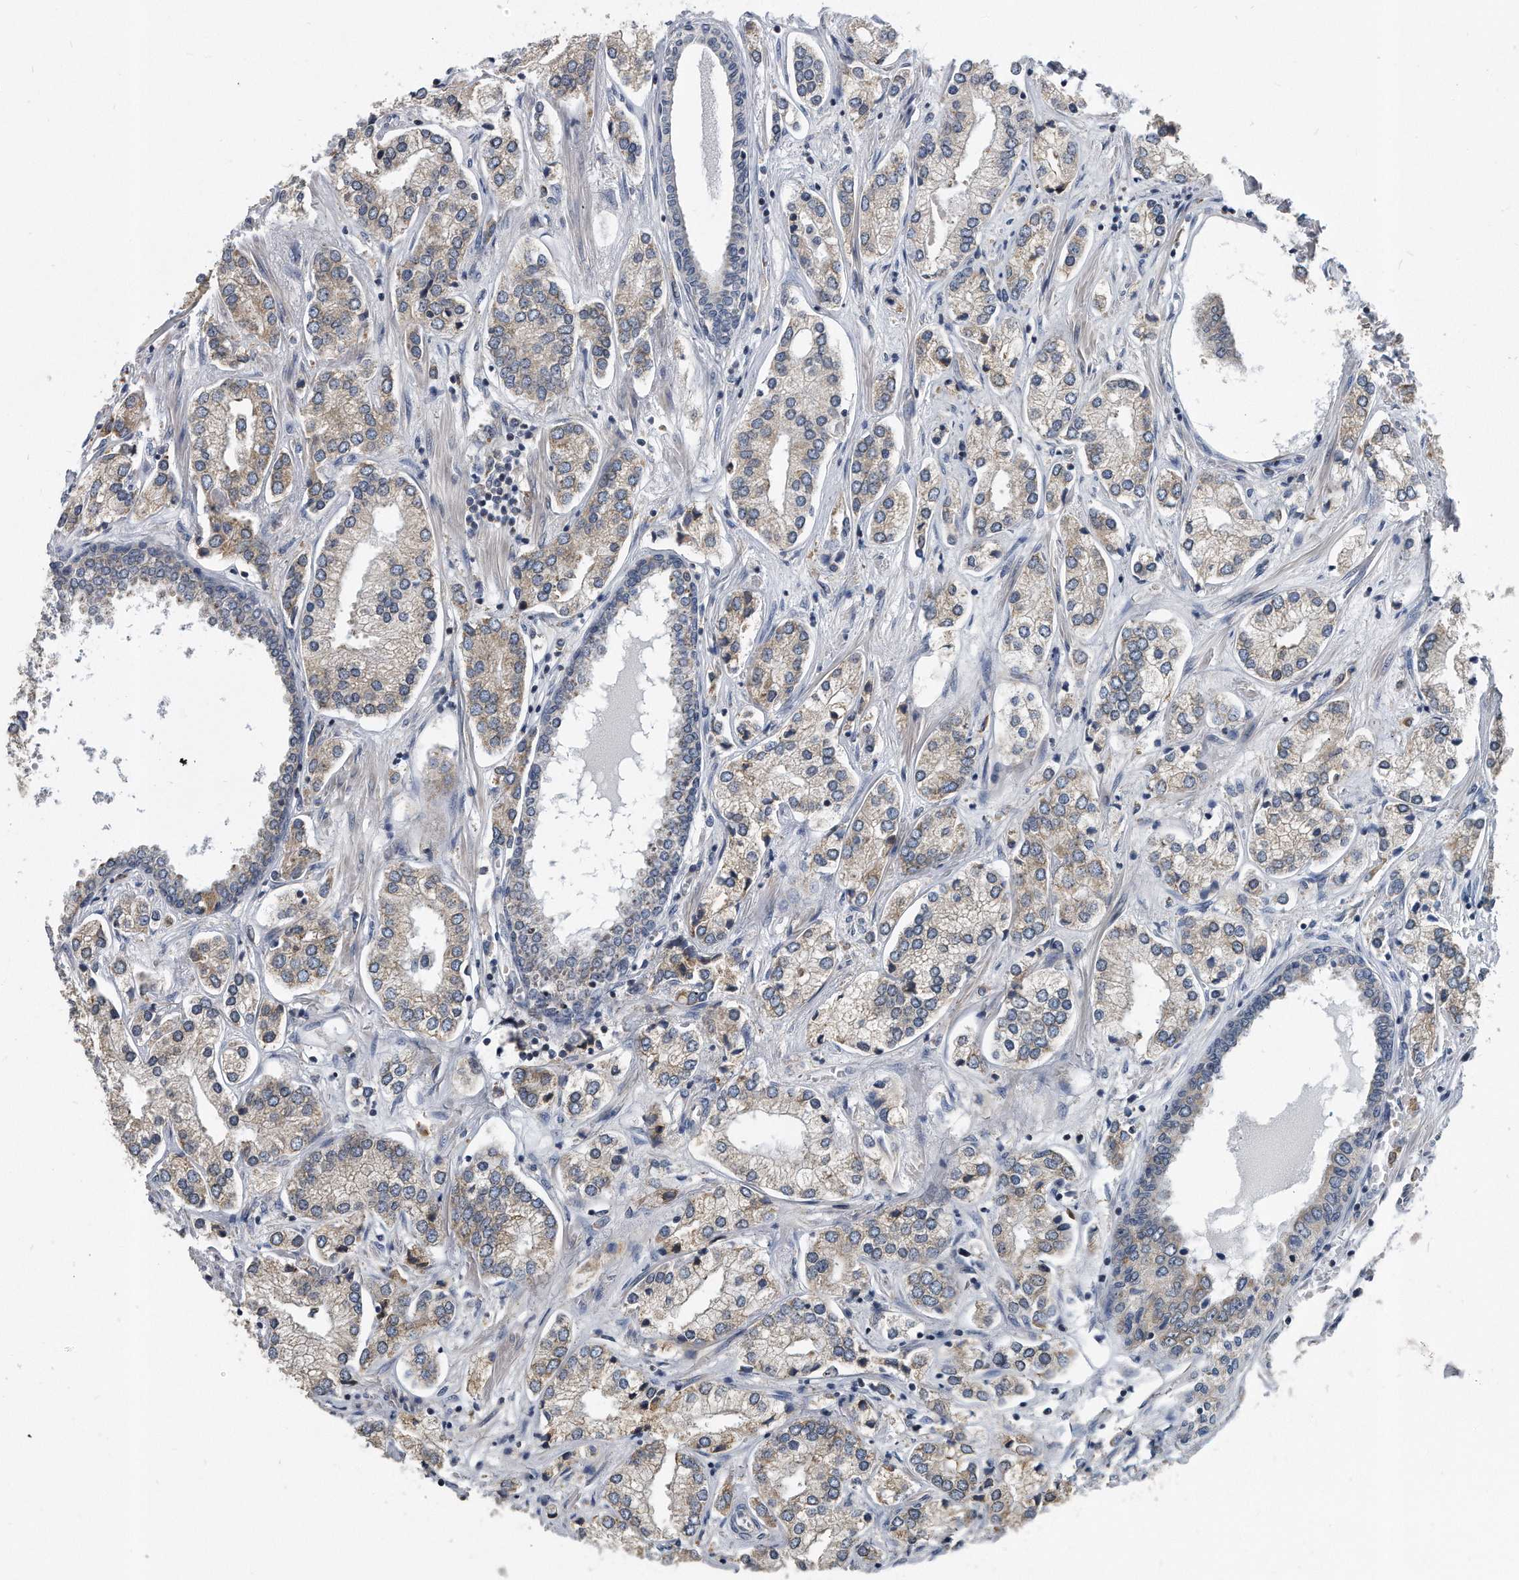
{"staining": {"intensity": "weak", "quantity": "25%-75%", "location": "cytoplasmic/membranous"}, "tissue": "prostate cancer", "cell_type": "Tumor cells", "image_type": "cancer", "snomed": [{"axis": "morphology", "description": "Adenocarcinoma, High grade"}, {"axis": "topography", "description": "Prostate"}], "caption": "Immunohistochemical staining of high-grade adenocarcinoma (prostate) exhibits weak cytoplasmic/membranous protein expression in approximately 25%-75% of tumor cells. (DAB = brown stain, brightfield microscopy at high magnification).", "gene": "CCDC47", "patient": {"sex": "male", "age": 66}}